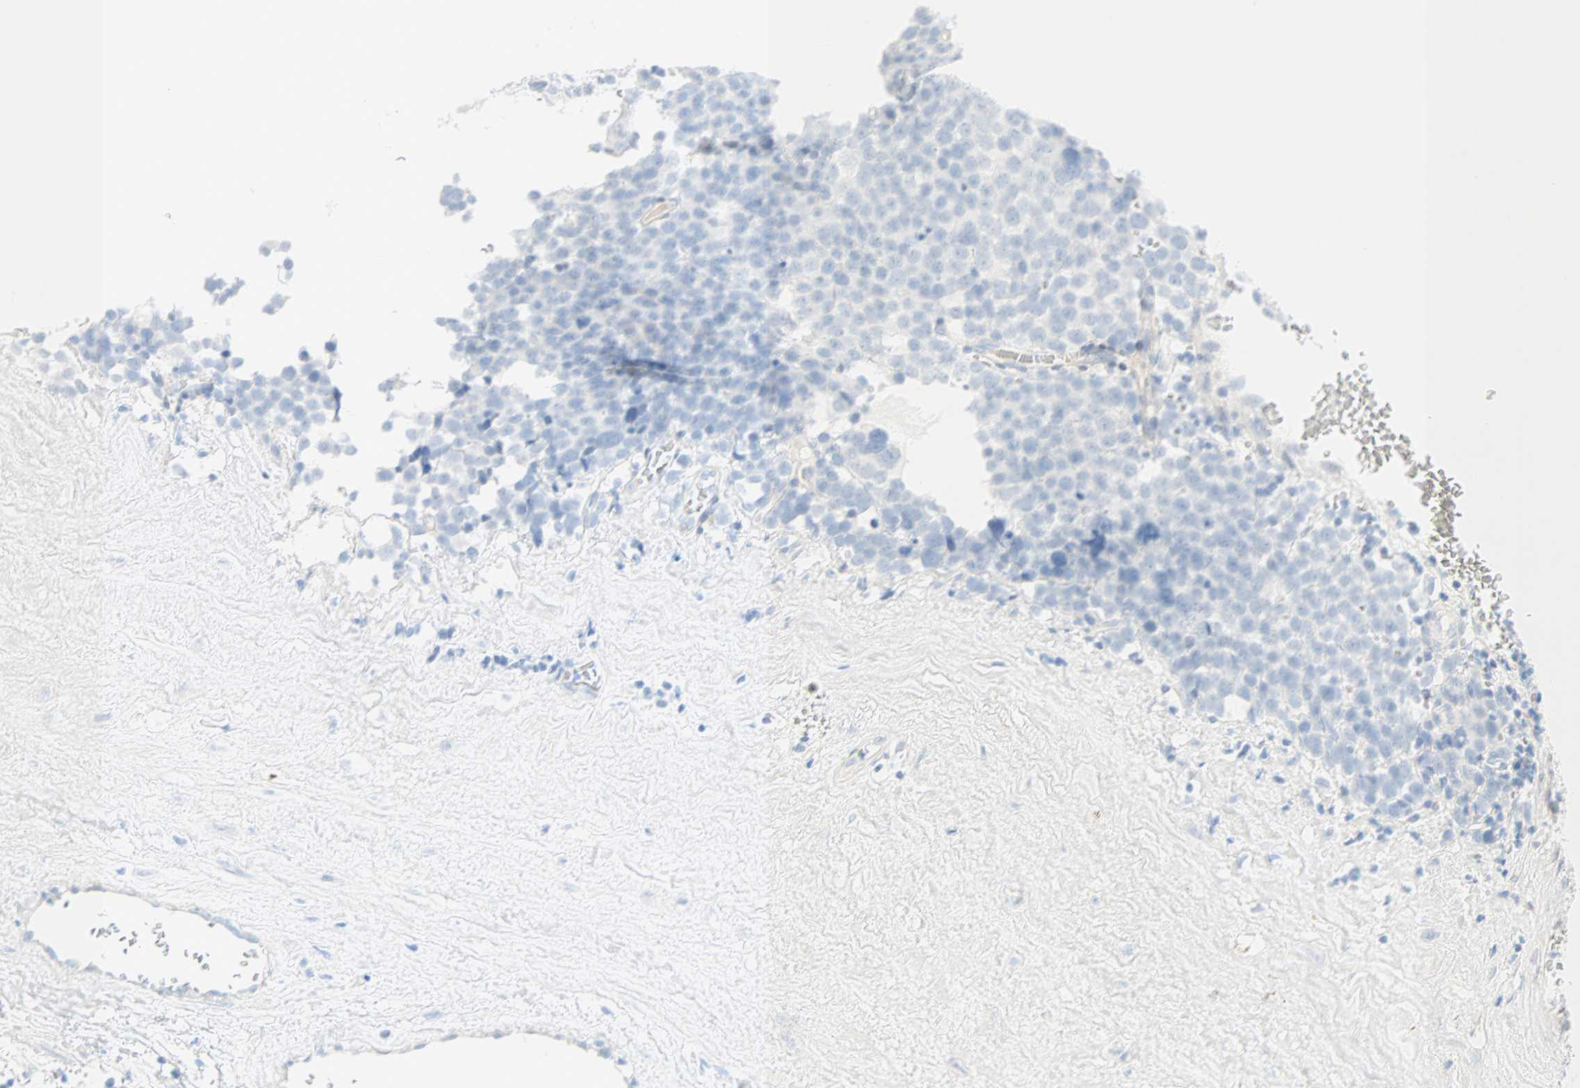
{"staining": {"intensity": "negative", "quantity": "none", "location": "none"}, "tissue": "testis cancer", "cell_type": "Tumor cells", "image_type": "cancer", "snomed": [{"axis": "morphology", "description": "Seminoma, NOS"}, {"axis": "topography", "description": "Testis"}], "caption": "Testis cancer (seminoma) was stained to show a protein in brown. There is no significant positivity in tumor cells. The staining was performed using DAB to visualize the protein expression in brown, while the nuclei were stained in blue with hematoxylin (Magnification: 20x).", "gene": "SELENBP1", "patient": {"sex": "male", "age": 71}}